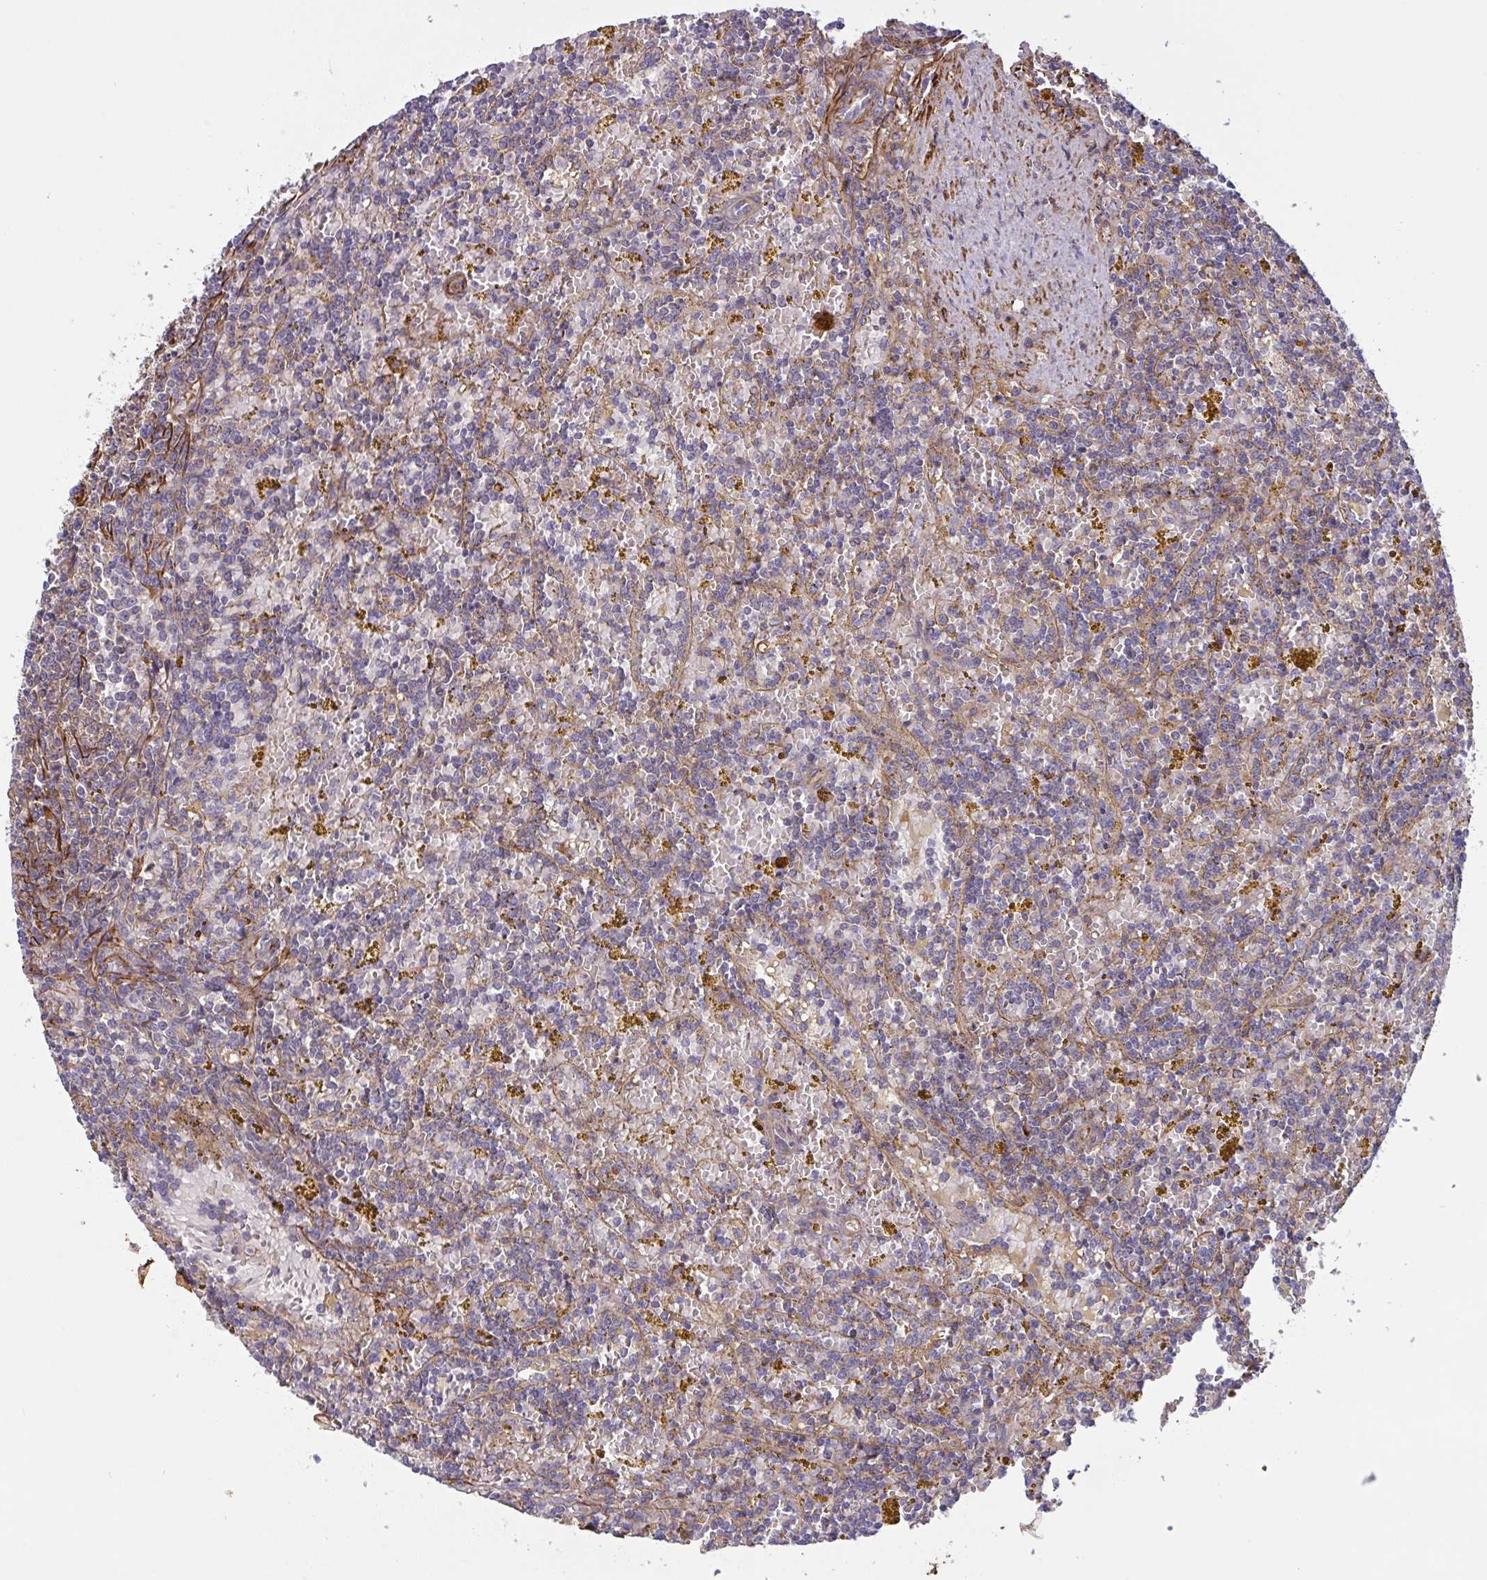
{"staining": {"intensity": "negative", "quantity": "none", "location": "none"}, "tissue": "lymphoma", "cell_type": "Tumor cells", "image_type": "cancer", "snomed": [{"axis": "morphology", "description": "Malignant lymphoma, non-Hodgkin's type, Low grade"}, {"axis": "topography", "description": "Spleen"}, {"axis": "topography", "description": "Lymph node"}], "caption": "Tumor cells show no significant protein positivity in lymphoma.", "gene": "TANK", "patient": {"sex": "female", "age": 66}}